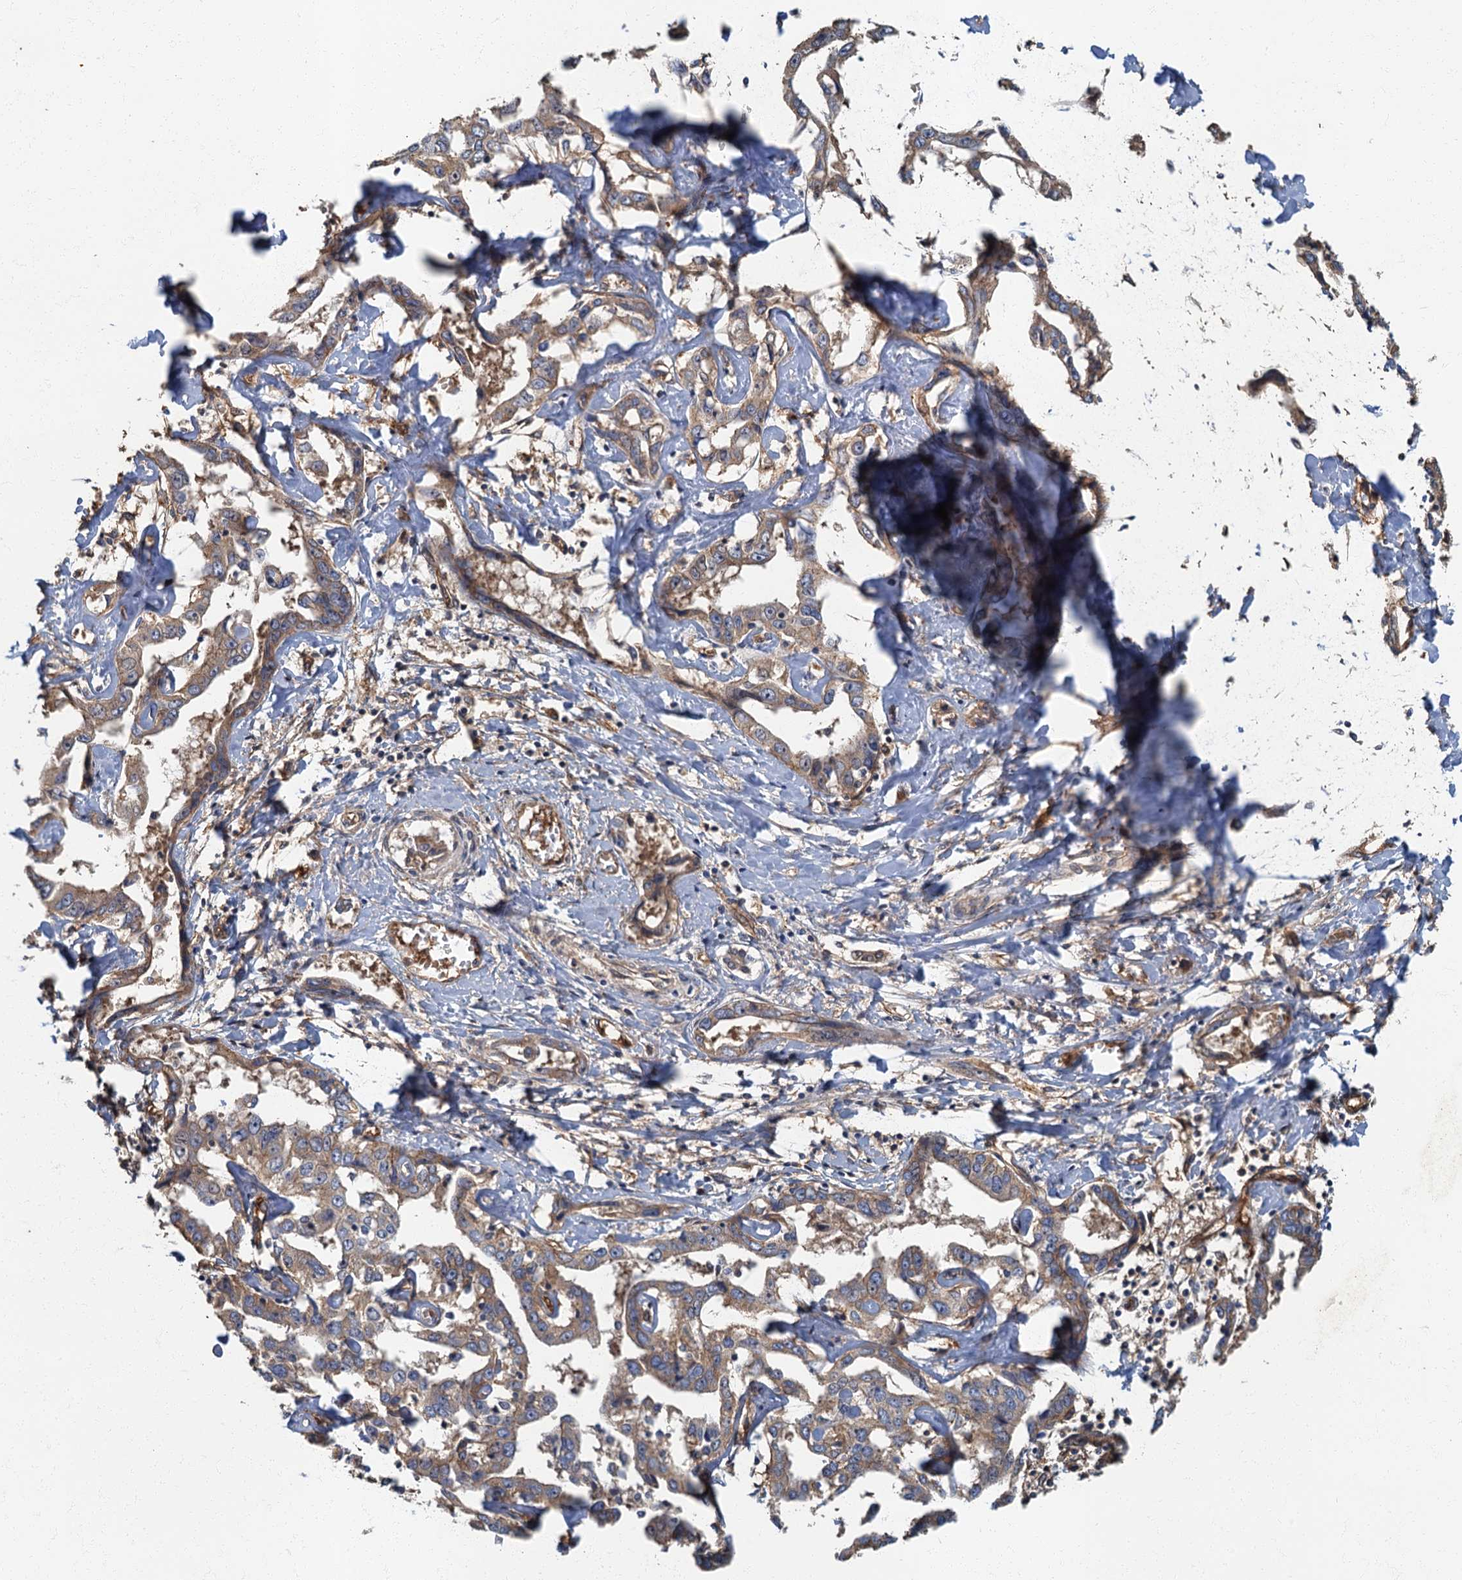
{"staining": {"intensity": "weak", "quantity": ">75%", "location": "cytoplasmic/membranous"}, "tissue": "liver cancer", "cell_type": "Tumor cells", "image_type": "cancer", "snomed": [{"axis": "morphology", "description": "Cholangiocarcinoma"}, {"axis": "topography", "description": "Liver"}], "caption": "Immunohistochemistry image of neoplastic tissue: liver cholangiocarcinoma stained using immunohistochemistry (IHC) shows low levels of weak protein expression localized specifically in the cytoplasmic/membranous of tumor cells, appearing as a cytoplasmic/membranous brown color.", "gene": "ARL11", "patient": {"sex": "male", "age": 59}}